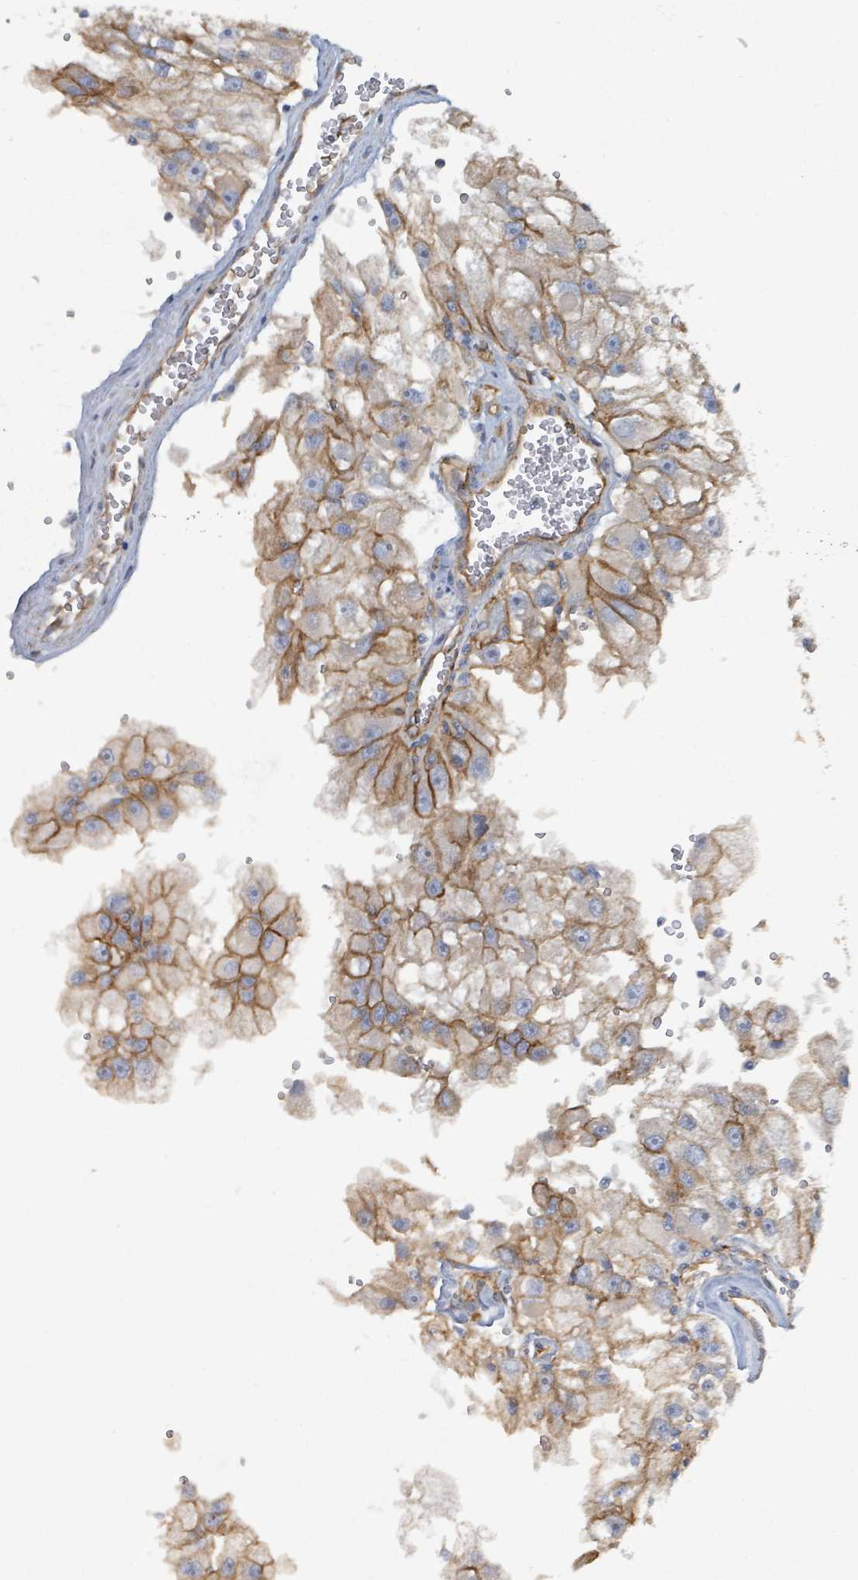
{"staining": {"intensity": "moderate", "quantity": ">75%", "location": "cytoplasmic/membranous"}, "tissue": "renal cancer", "cell_type": "Tumor cells", "image_type": "cancer", "snomed": [{"axis": "morphology", "description": "Adenocarcinoma, NOS"}, {"axis": "topography", "description": "Kidney"}], "caption": "The immunohistochemical stain highlights moderate cytoplasmic/membranous staining in tumor cells of adenocarcinoma (renal) tissue.", "gene": "LDOC1", "patient": {"sex": "male", "age": 63}}